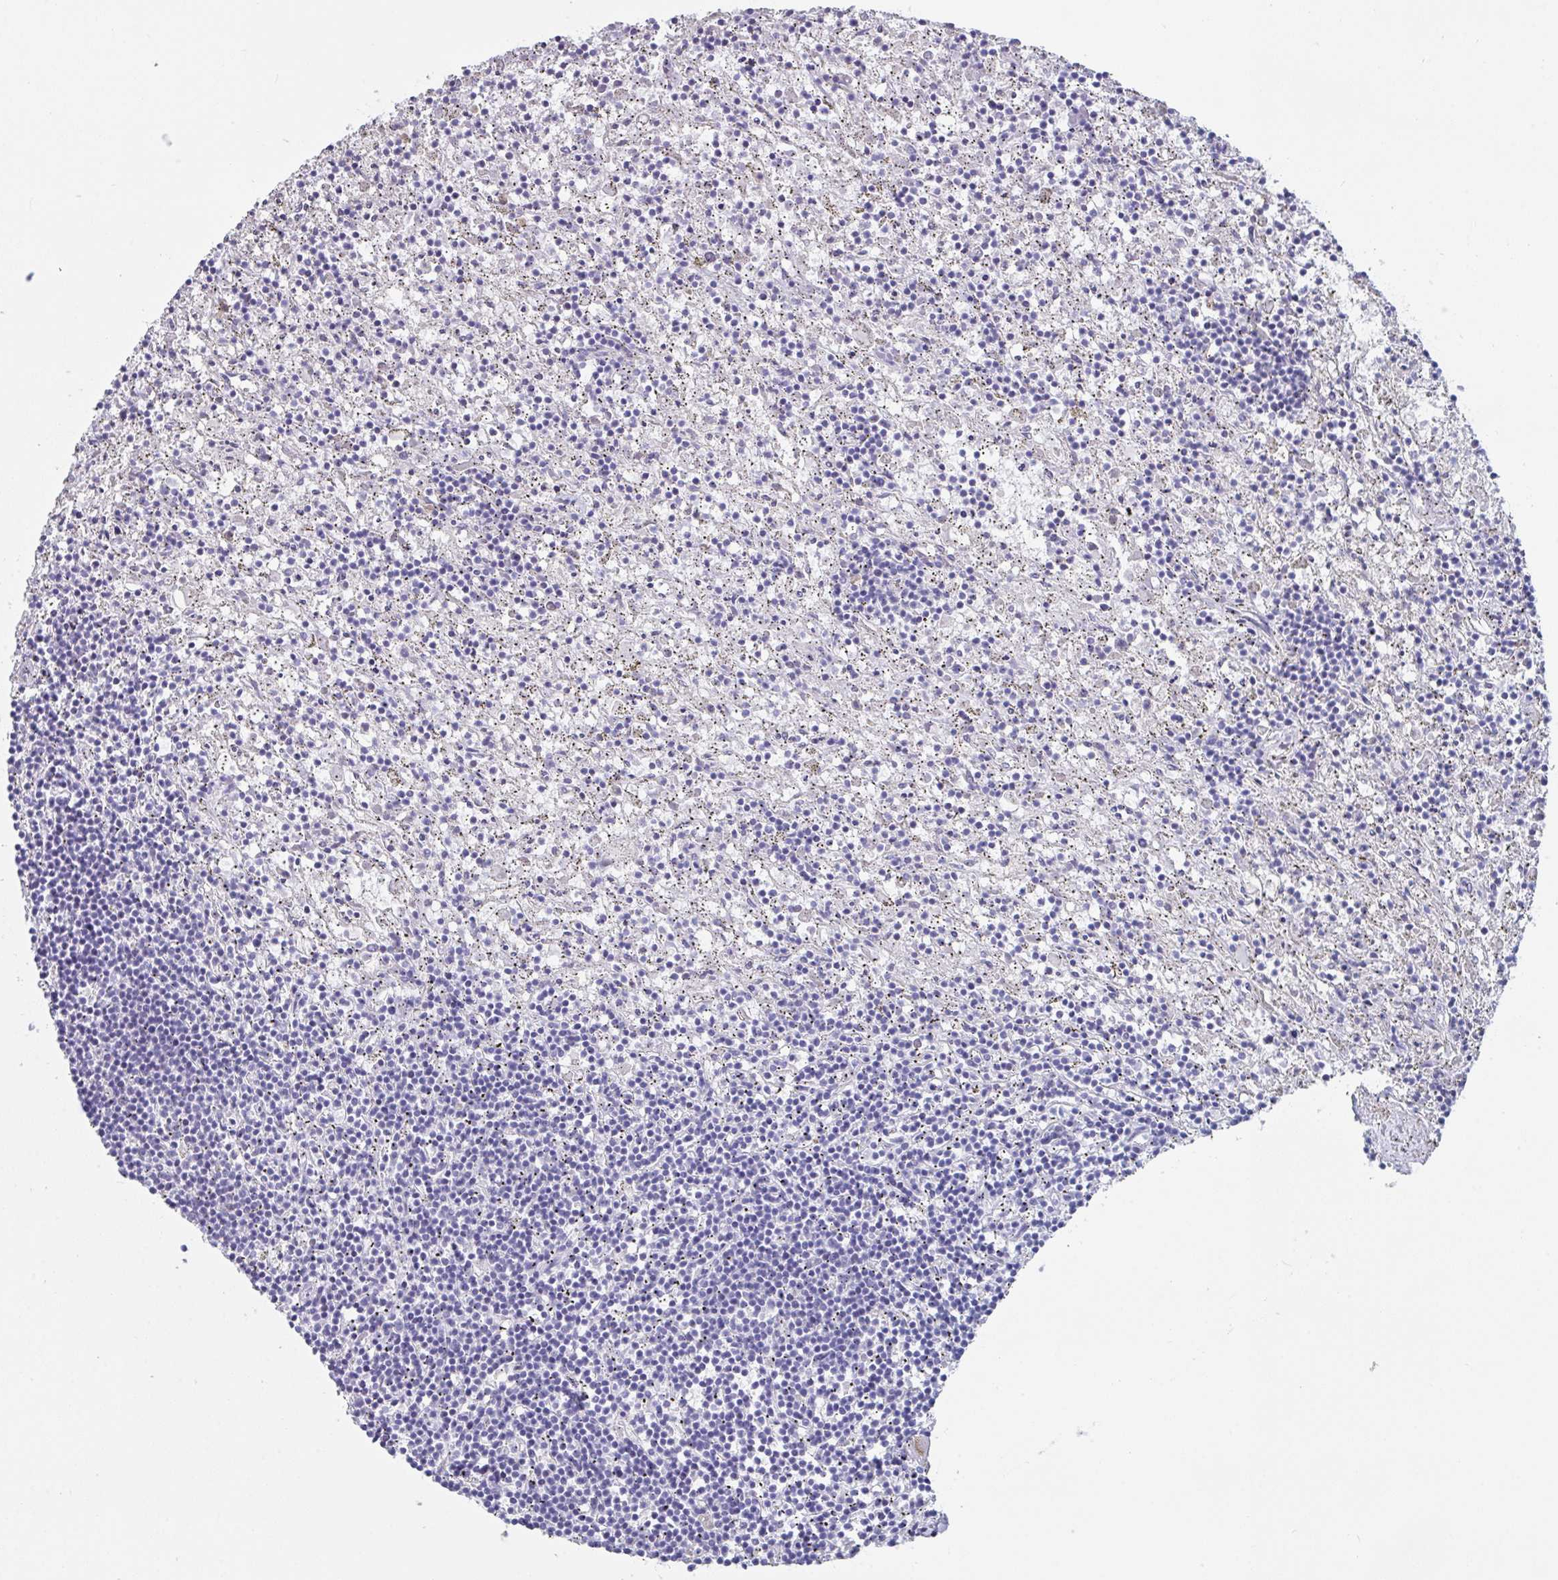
{"staining": {"intensity": "negative", "quantity": "none", "location": "none"}, "tissue": "lymphoma", "cell_type": "Tumor cells", "image_type": "cancer", "snomed": [{"axis": "morphology", "description": "Malignant lymphoma, non-Hodgkin's type, Low grade"}, {"axis": "topography", "description": "Spleen"}], "caption": "Protein analysis of lymphoma exhibits no significant expression in tumor cells.", "gene": "SLC44A4", "patient": {"sex": "male", "age": 76}}